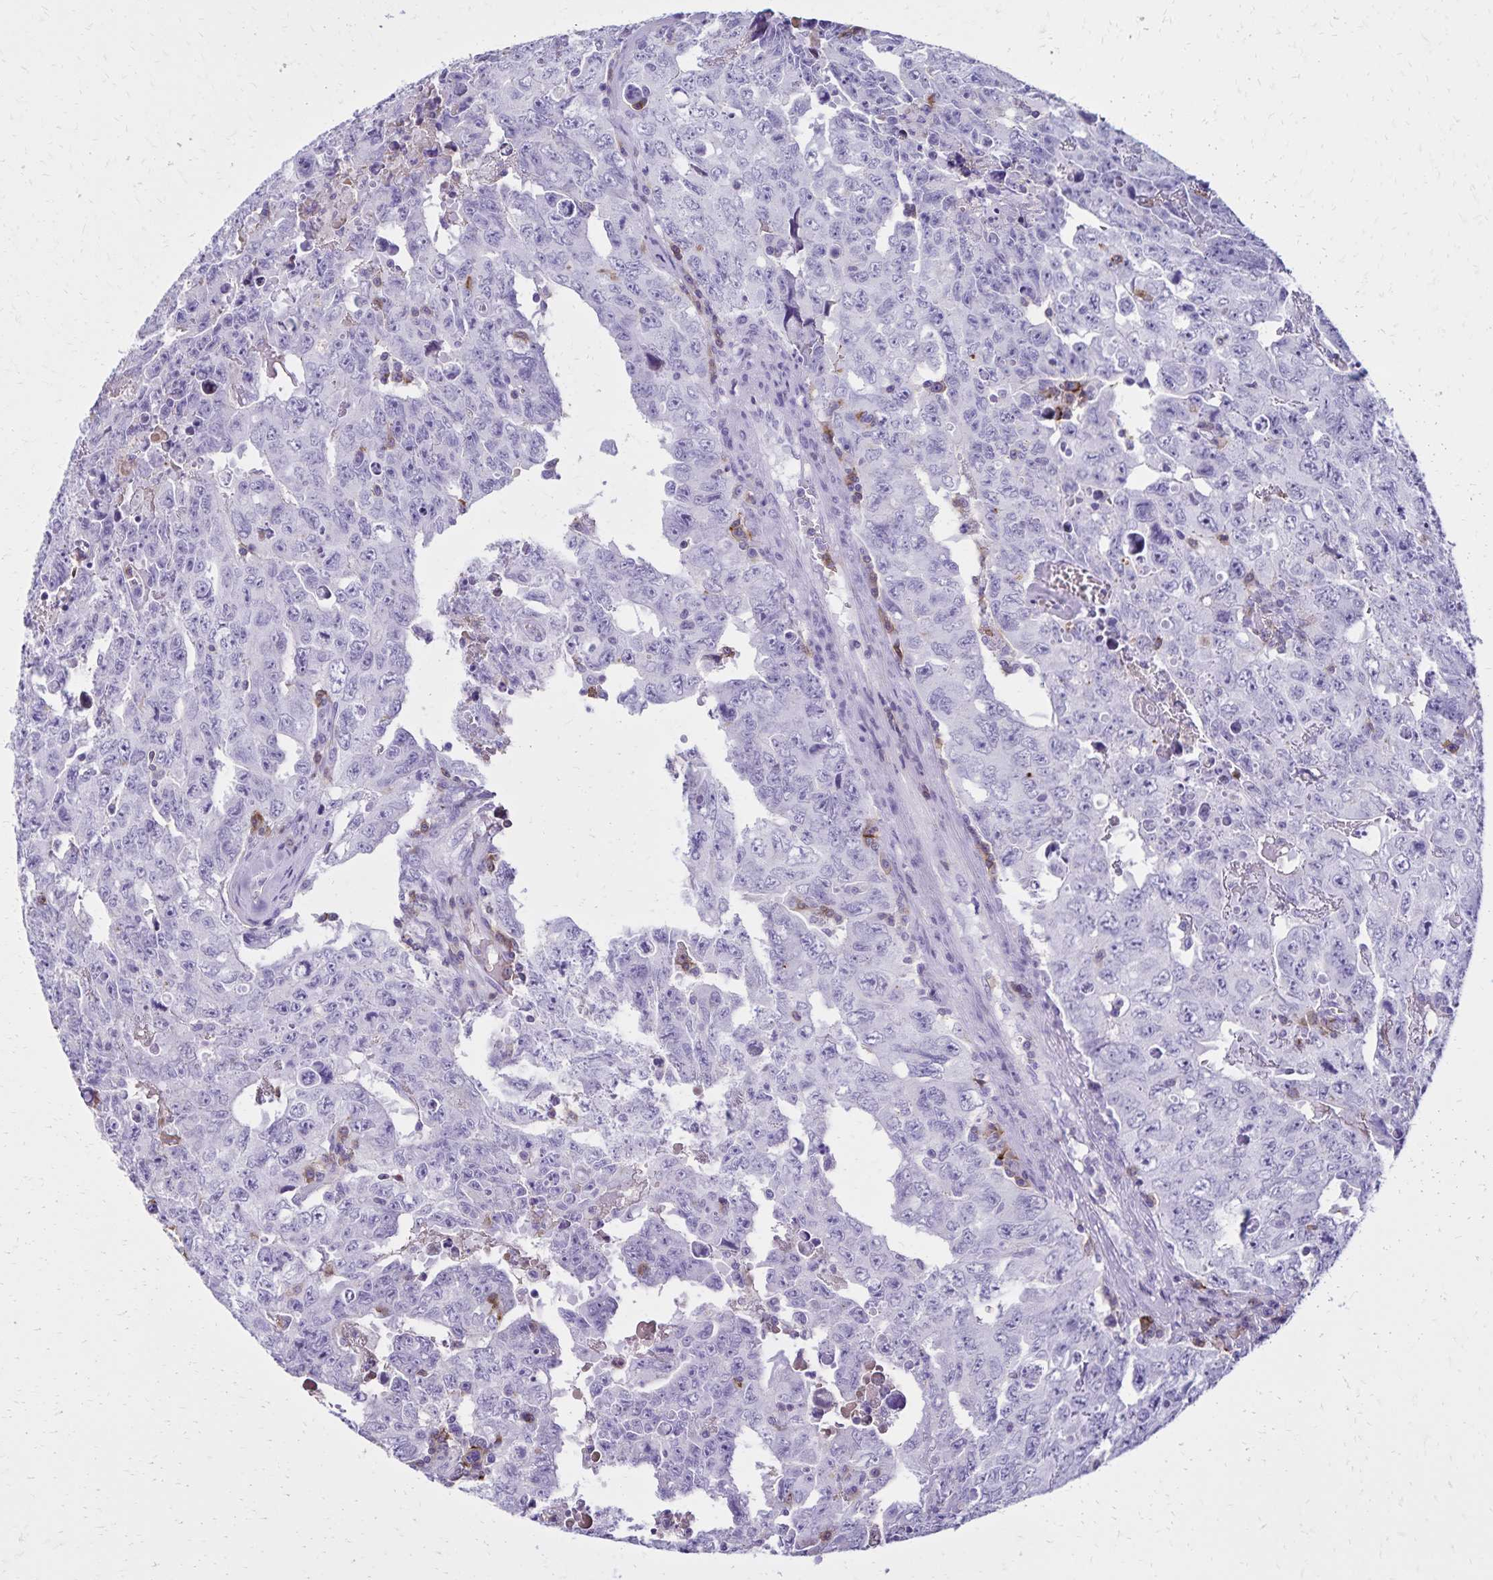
{"staining": {"intensity": "negative", "quantity": "none", "location": "none"}, "tissue": "testis cancer", "cell_type": "Tumor cells", "image_type": "cancer", "snomed": [{"axis": "morphology", "description": "Carcinoma, Embryonal, NOS"}, {"axis": "topography", "description": "Testis"}], "caption": "A high-resolution photomicrograph shows immunohistochemistry staining of testis cancer (embryonal carcinoma), which exhibits no significant staining in tumor cells.", "gene": "CD27", "patient": {"sex": "male", "age": 24}}